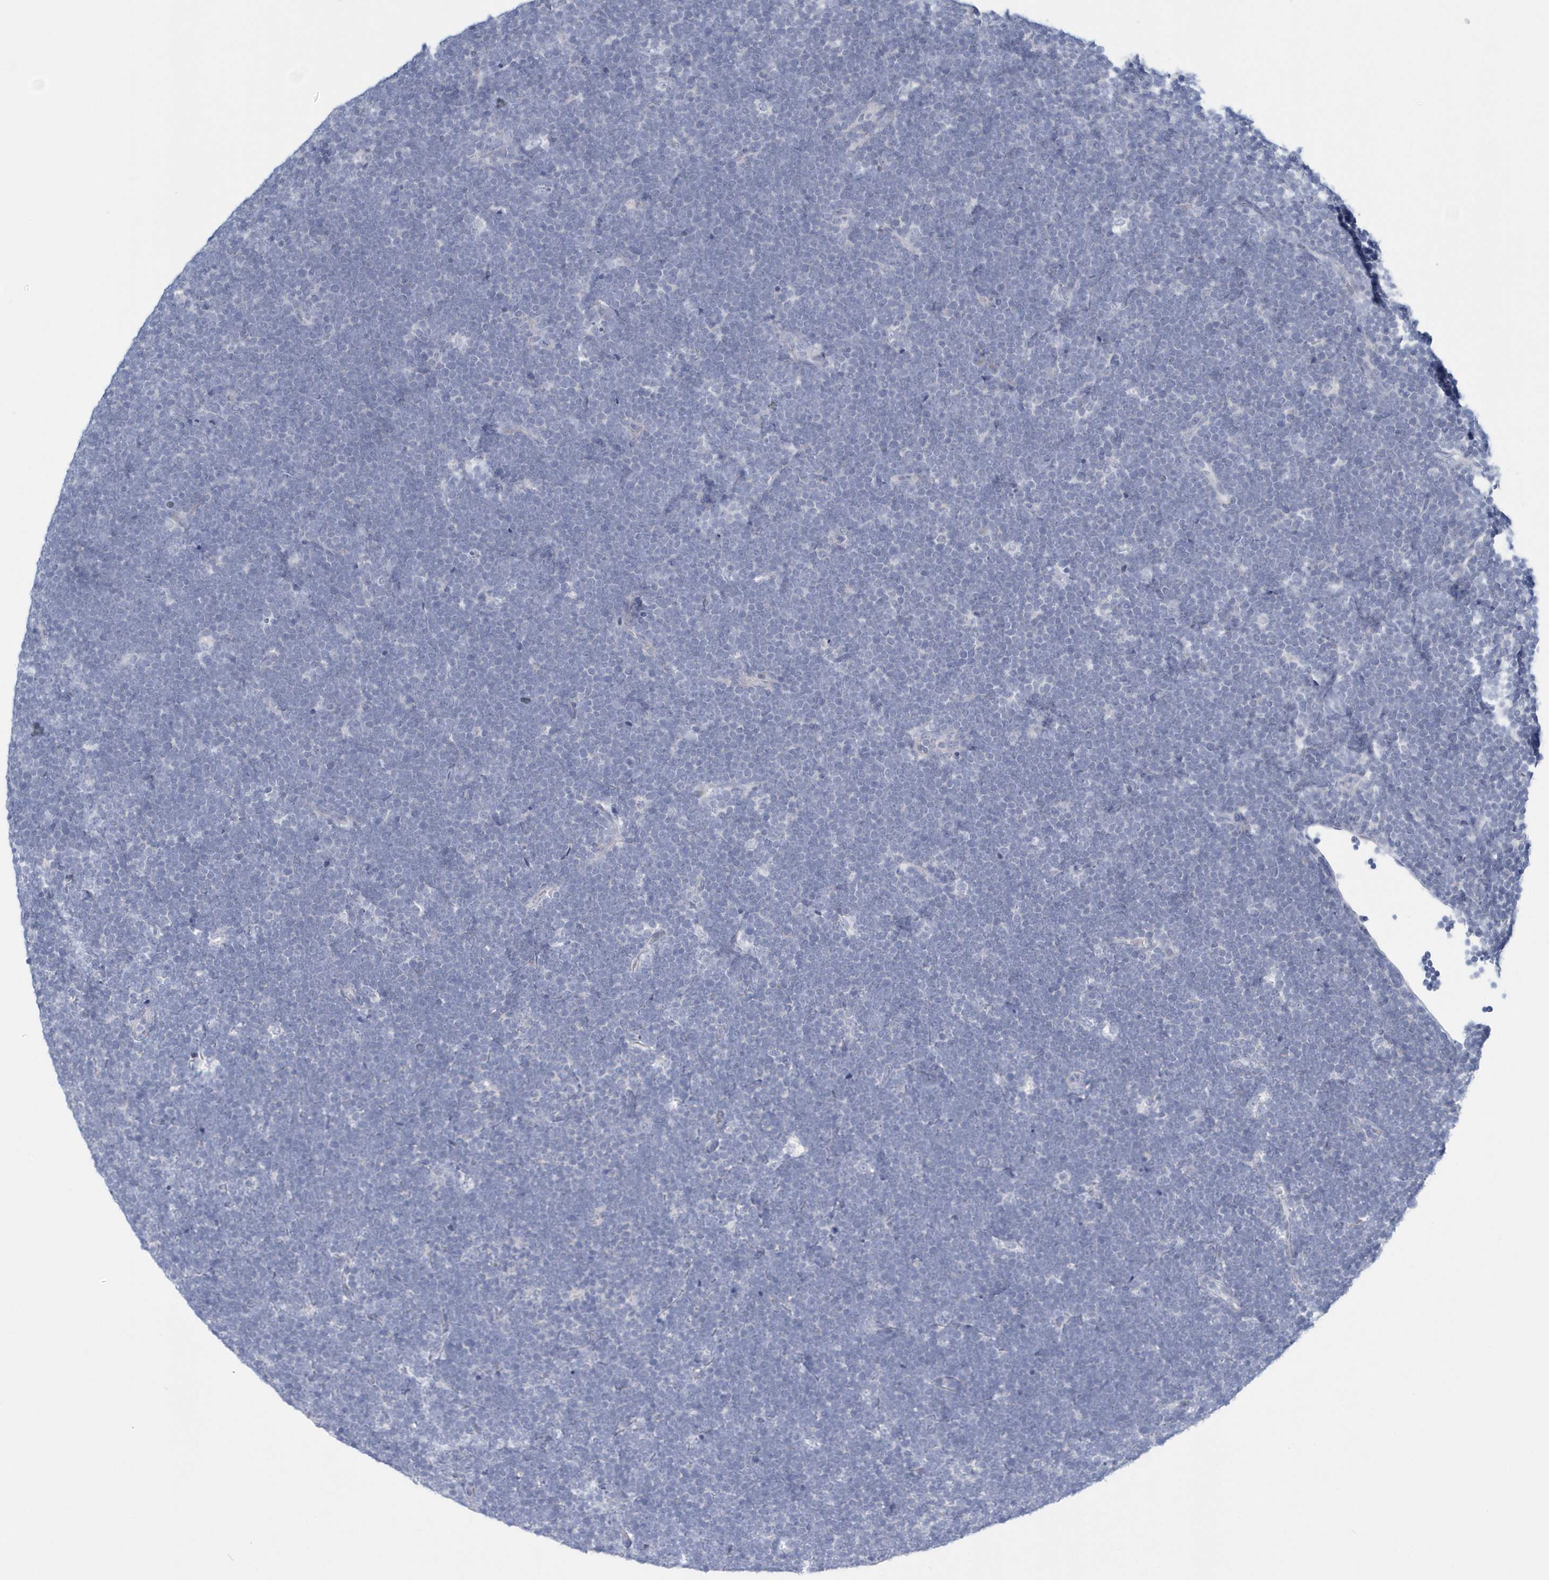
{"staining": {"intensity": "negative", "quantity": "none", "location": "none"}, "tissue": "lymphoma", "cell_type": "Tumor cells", "image_type": "cancer", "snomed": [{"axis": "morphology", "description": "Malignant lymphoma, non-Hodgkin's type, High grade"}, {"axis": "topography", "description": "Lymph node"}], "caption": "This is an immunohistochemistry image of lymphoma. There is no expression in tumor cells.", "gene": "SPATA18", "patient": {"sex": "male", "age": 13}}